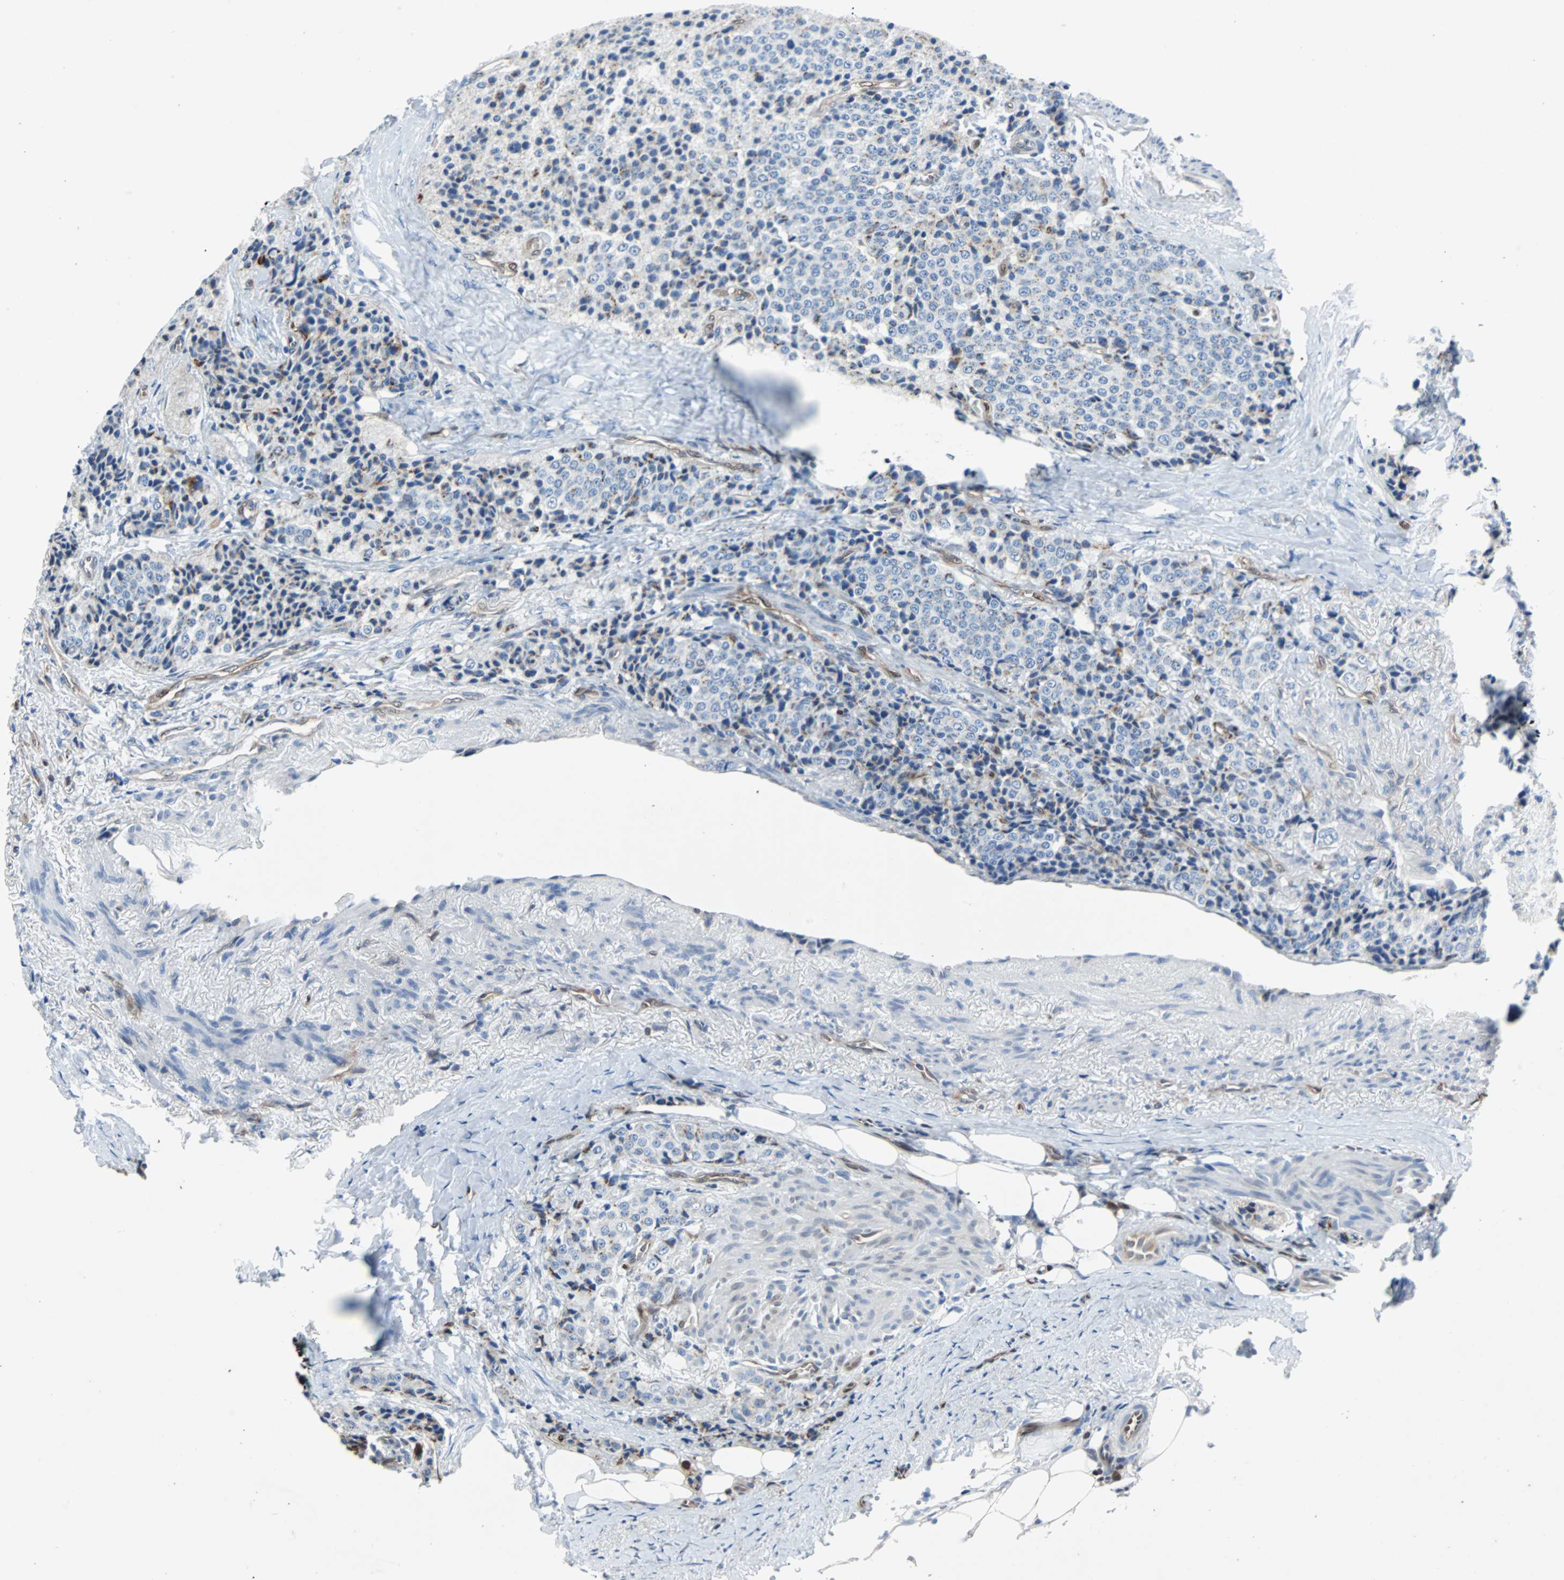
{"staining": {"intensity": "weak", "quantity": "<25%", "location": "cytoplasmic/membranous"}, "tissue": "carcinoid", "cell_type": "Tumor cells", "image_type": "cancer", "snomed": [{"axis": "morphology", "description": "Carcinoid, malignant, NOS"}, {"axis": "topography", "description": "Colon"}], "caption": "This is an immunohistochemistry image of human malignant carcinoid. There is no positivity in tumor cells.", "gene": "MAP2K6", "patient": {"sex": "female", "age": 61}}